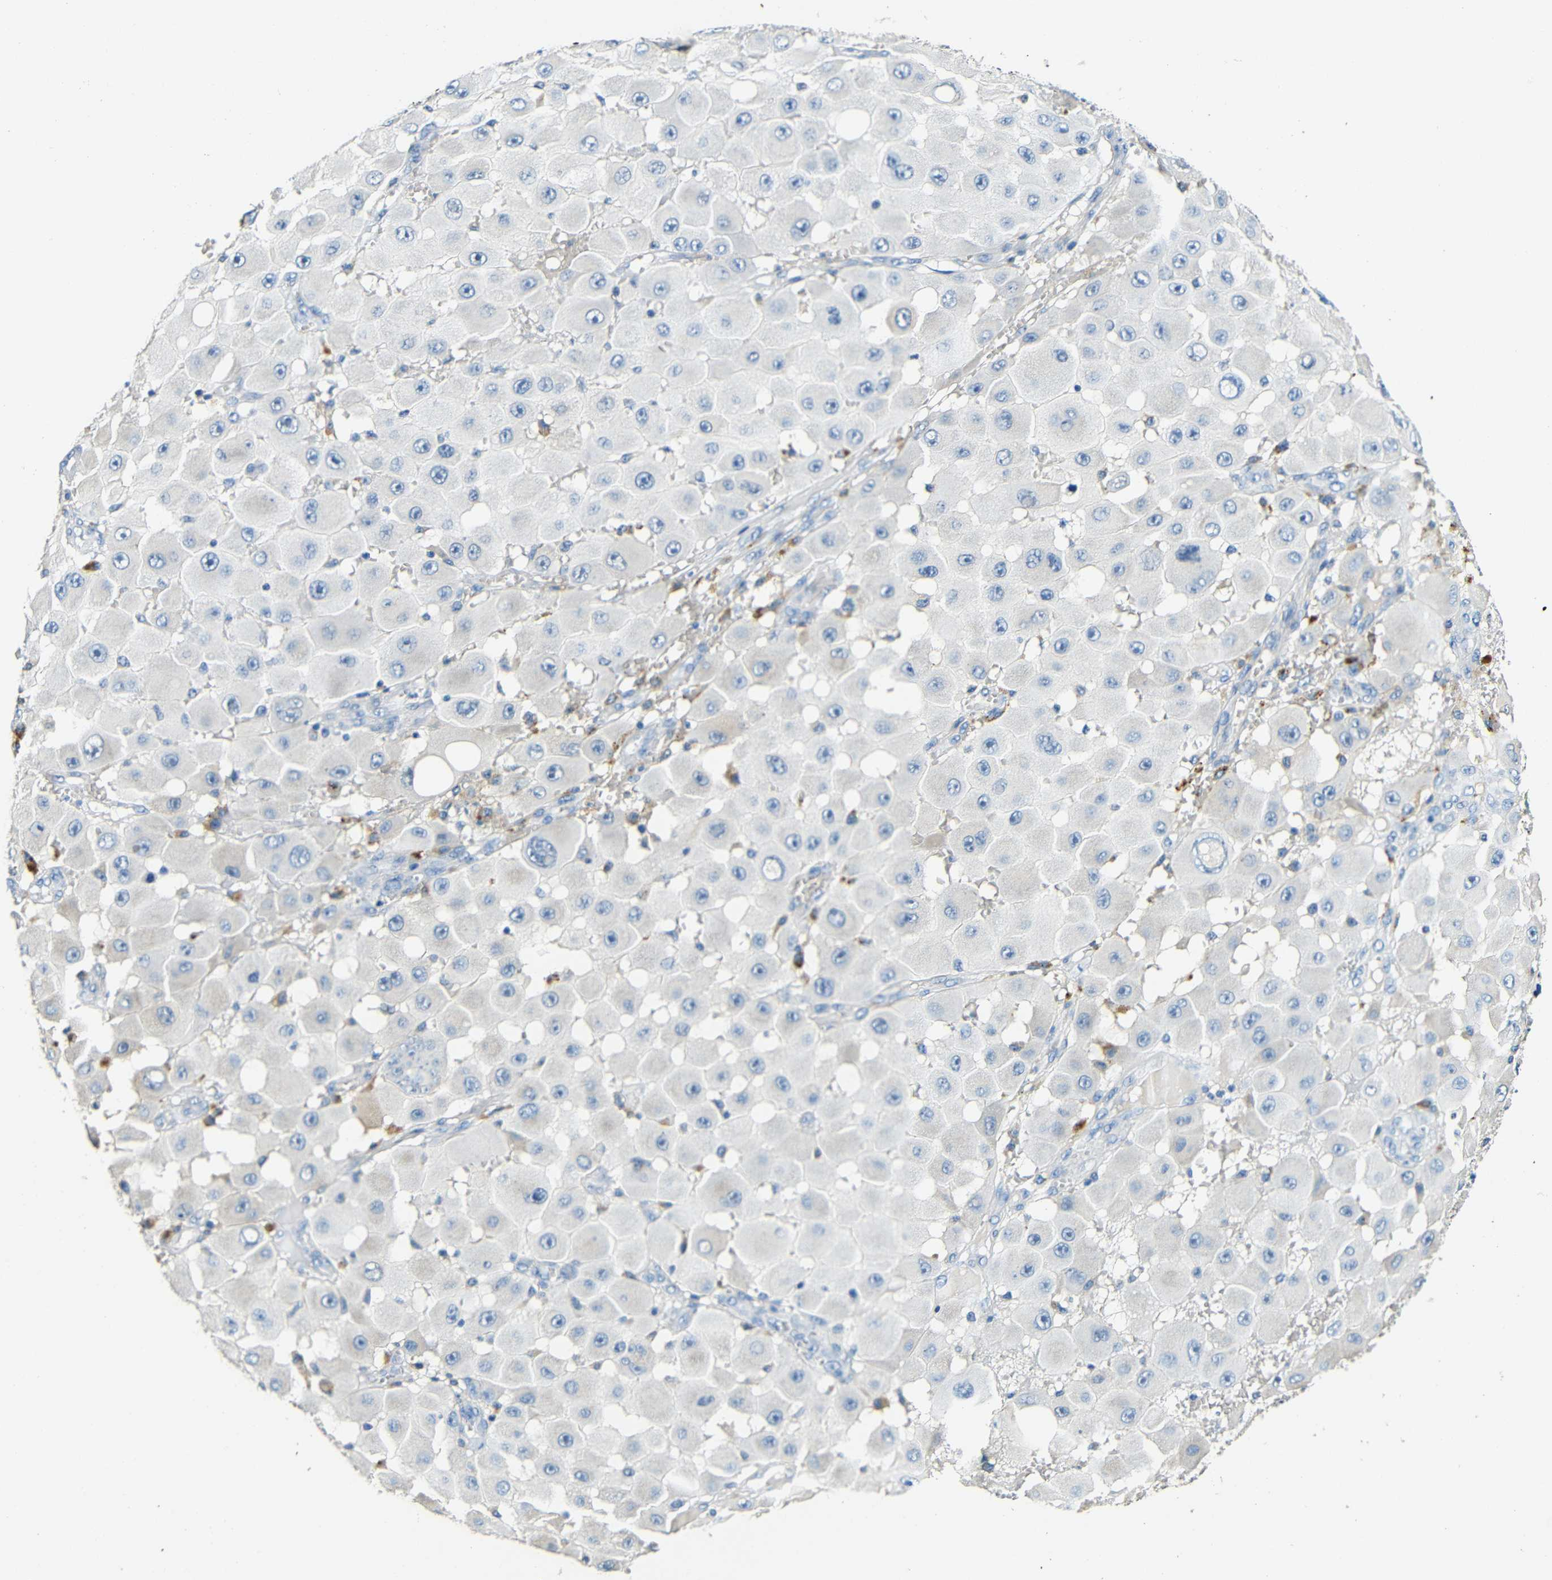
{"staining": {"intensity": "negative", "quantity": "none", "location": "none"}, "tissue": "melanoma", "cell_type": "Tumor cells", "image_type": "cancer", "snomed": [{"axis": "morphology", "description": "Malignant melanoma, NOS"}, {"axis": "topography", "description": "Skin"}], "caption": "Immunohistochemical staining of malignant melanoma reveals no significant staining in tumor cells. Brightfield microscopy of immunohistochemistry (IHC) stained with DAB (3,3'-diaminobenzidine) (brown) and hematoxylin (blue), captured at high magnification.", "gene": "FMO5", "patient": {"sex": "female", "age": 81}}